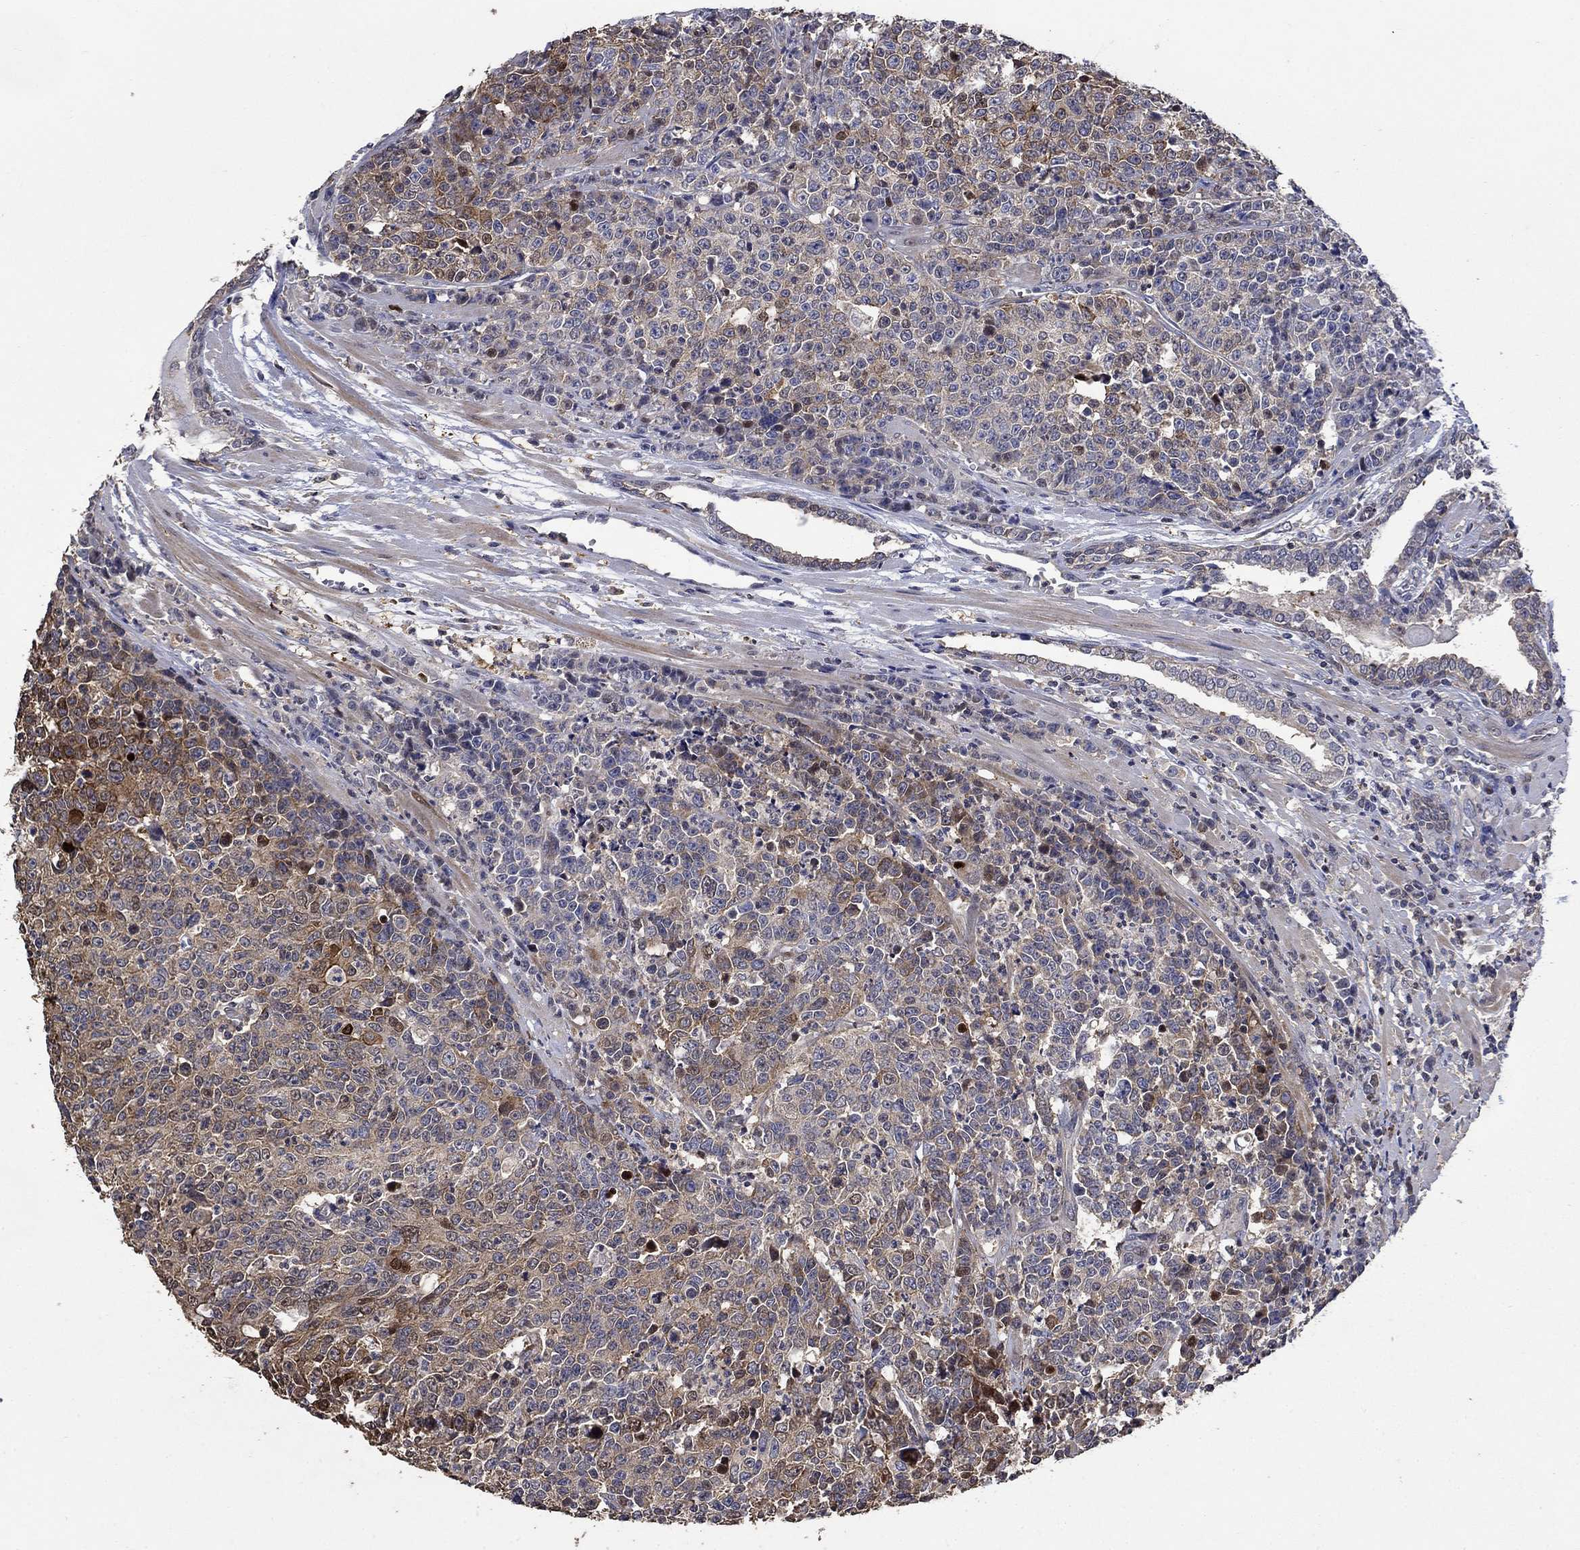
{"staining": {"intensity": "moderate", "quantity": "<25%", "location": "cytoplasmic/membranous"}, "tissue": "prostate cancer", "cell_type": "Tumor cells", "image_type": "cancer", "snomed": [{"axis": "morphology", "description": "Adenocarcinoma, NOS"}, {"axis": "topography", "description": "Prostate"}], "caption": "Approximately <25% of tumor cells in prostate adenocarcinoma reveal moderate cytoplasmic/membranous protein staining as visualized by brown immunohistochemical staining.", "gene": "DVL1", "patient": {"sex": "male", "age": 67}}